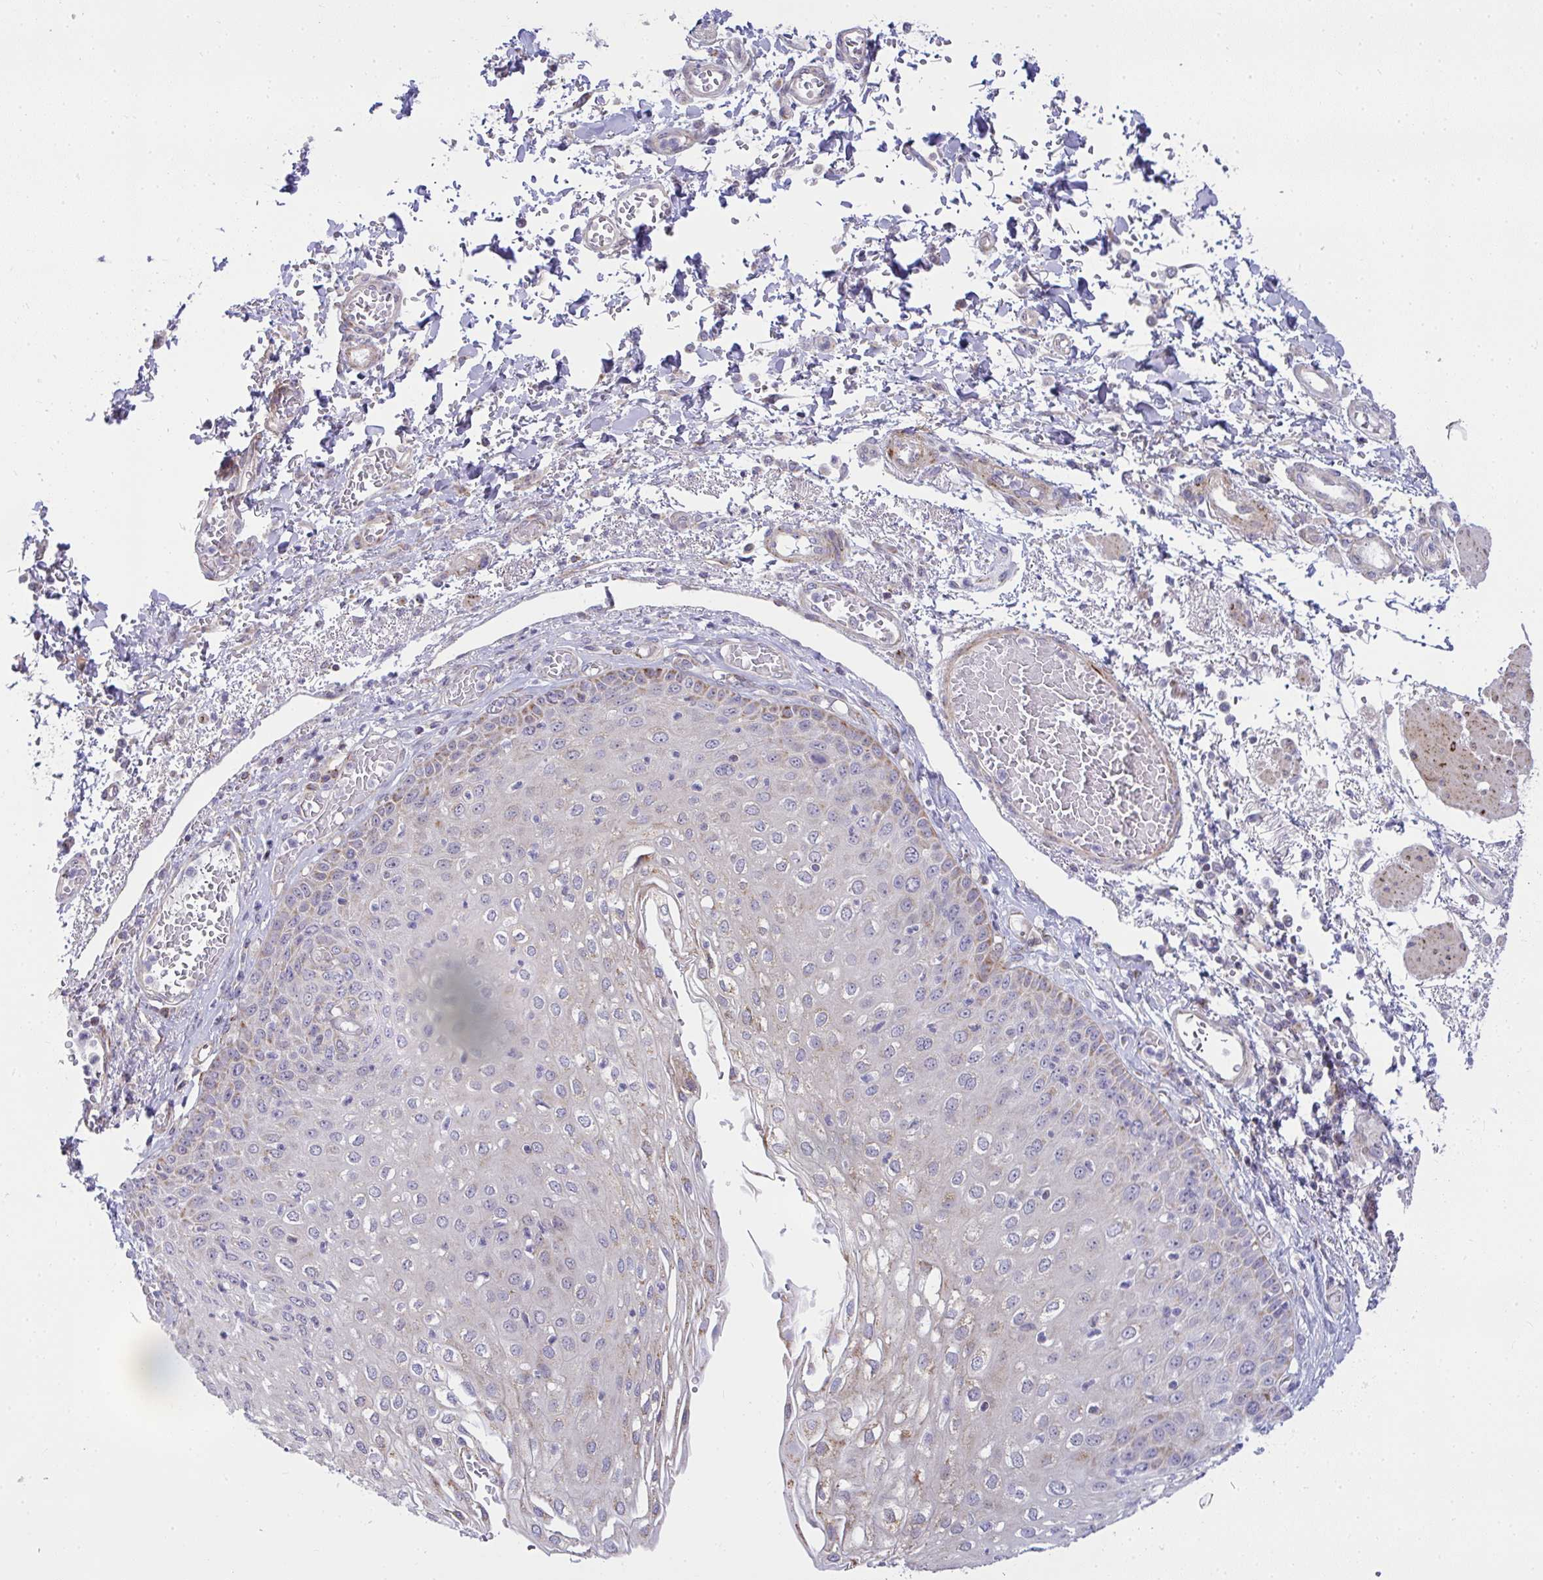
{"staining": {"intensity": "moderate", "quantity": "25%-75%", "location": "cytoplasmic/membranous"}, "tissue": "esophagus", "cell_type": "Squamous epithelial cells", "image_type": "normal", "snomed": [{"axis": "morphology", "description": "Normal tissue, NOS"}, {"axis": "morphology", "description": "Adenocarcinoma, NOS"}, {"axis": "topography", "description": "Esophagus"}], "caption": "There is medium levels of moderate cytoplasmic/membranous staining in squamous epithelial cells of normal esophagus, as demonstrated by immunohistochemical staining (brown color).", "gene": "SRRM4", "patient": {"sex": "male", "age": 81}}